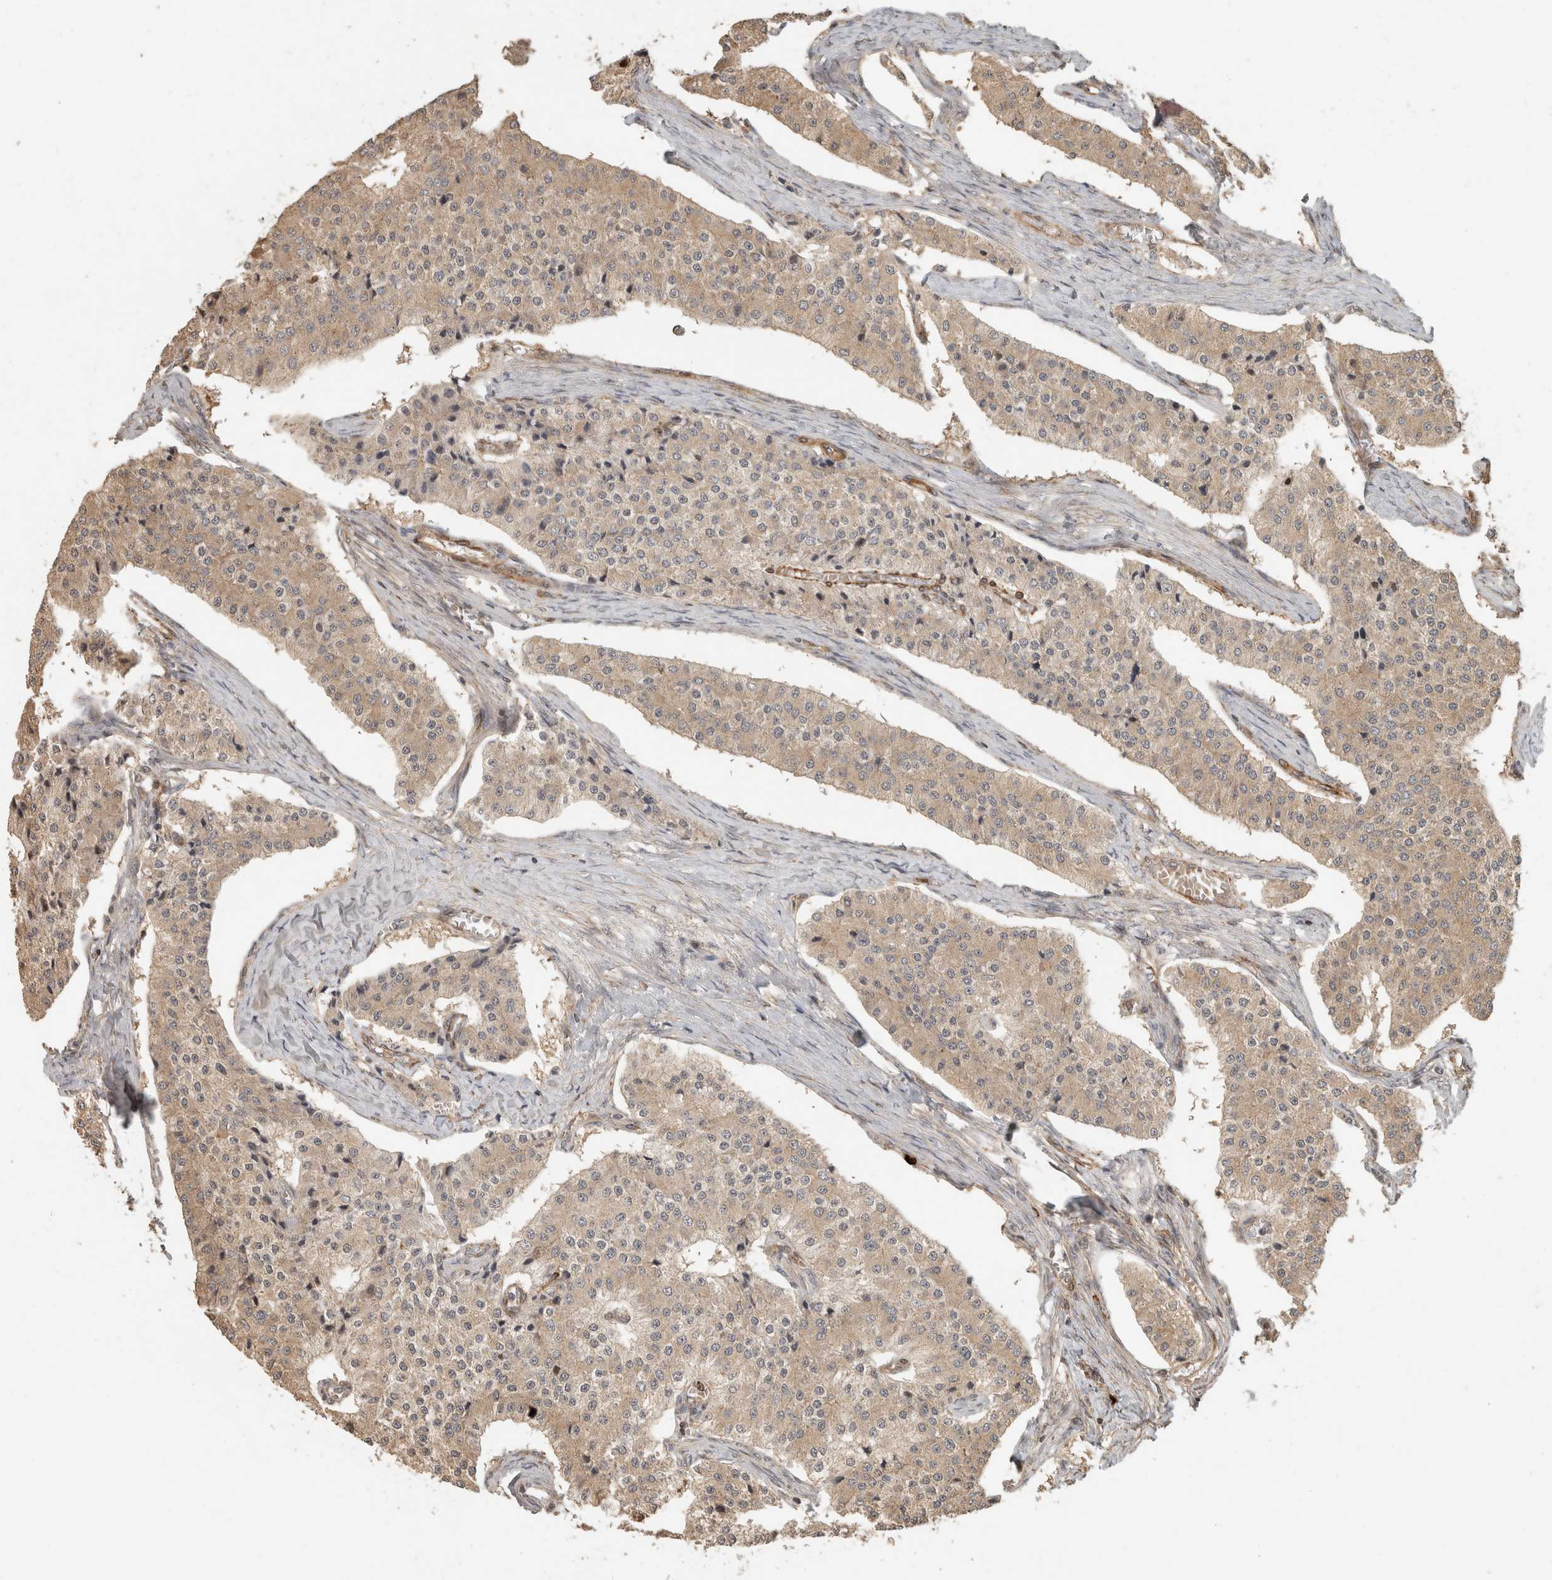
{"staining": {"intensity": "weak", "quantity": ">75%", "location": "cytoplasmic/membranous"}, "tissue": "carcinoid", "cell_type": "Tumor cells", "image_type": "cancer", "snomed": [{"axis": "morphology", "description": "Carcinoid, malignant, NOS"}, {"axis": "topography", "description": "Colon"}], "caption": "Human carcinoid stained for a protein (brown) shows weak cytoplasmic/membranous positive expression in approximately >75% of tumor cells.", "gene": "SIPA1L2", "patient": {"sex": "female", "age": 52}}